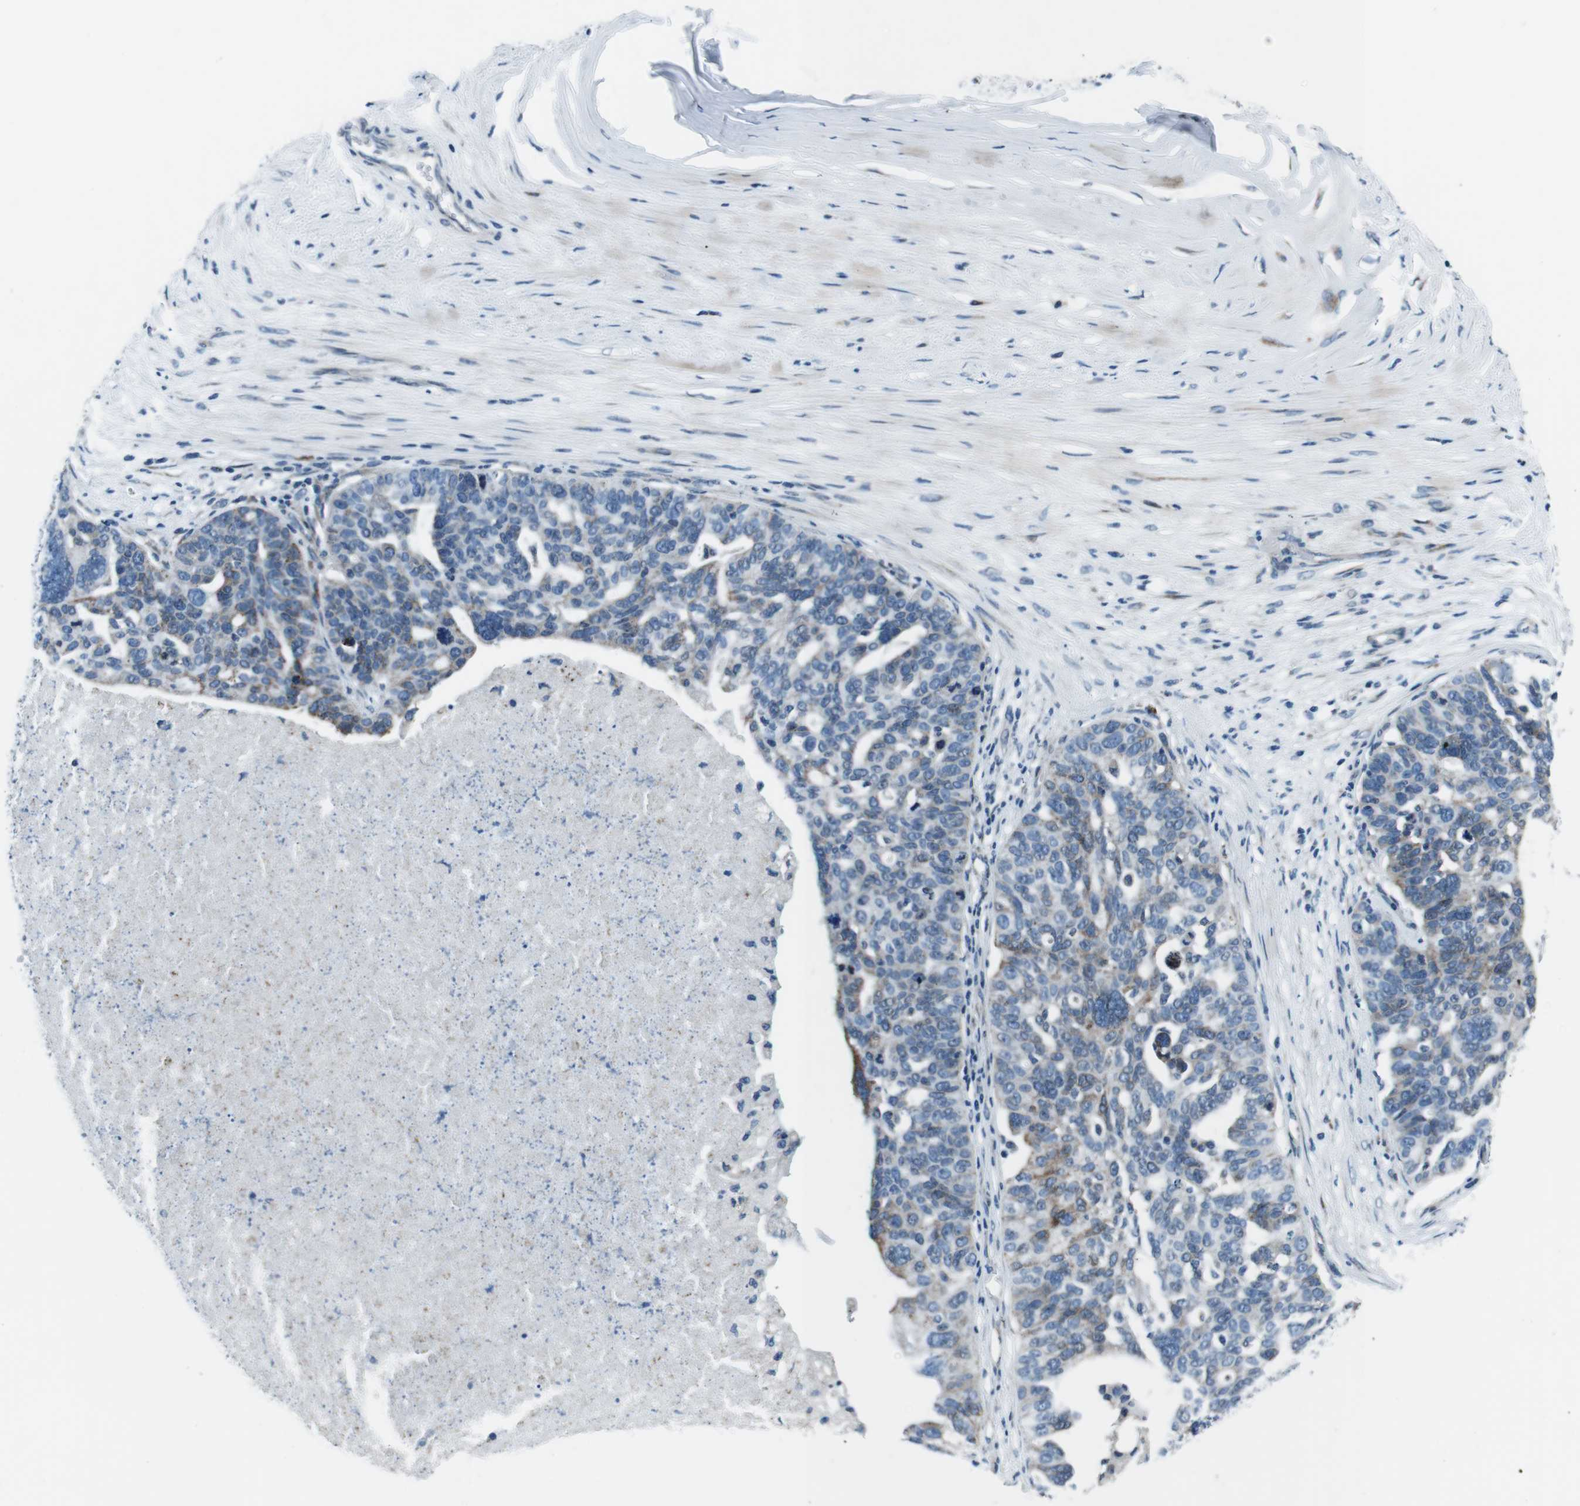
{"staining": {"intensity": "weak", "quantity": "<25%", "location": "cytoplasmic/membranous"}, "tissue": "ovarian cancer", "cell_type": "Tumor cells", "image_type": "cancer", "snomed": [{"axis": "morphology", "description": "Cystadenocarcinoma, serous, NOS"}, {"axis": "topography", "description": "Ovary"}], "caption": "The micrograph reveals no staining of tumor cells in ovarian cancer (serous cystadenocarcinoma).", "gene": "NUCB2", "patient": {"sex": "female", "age": 59}}